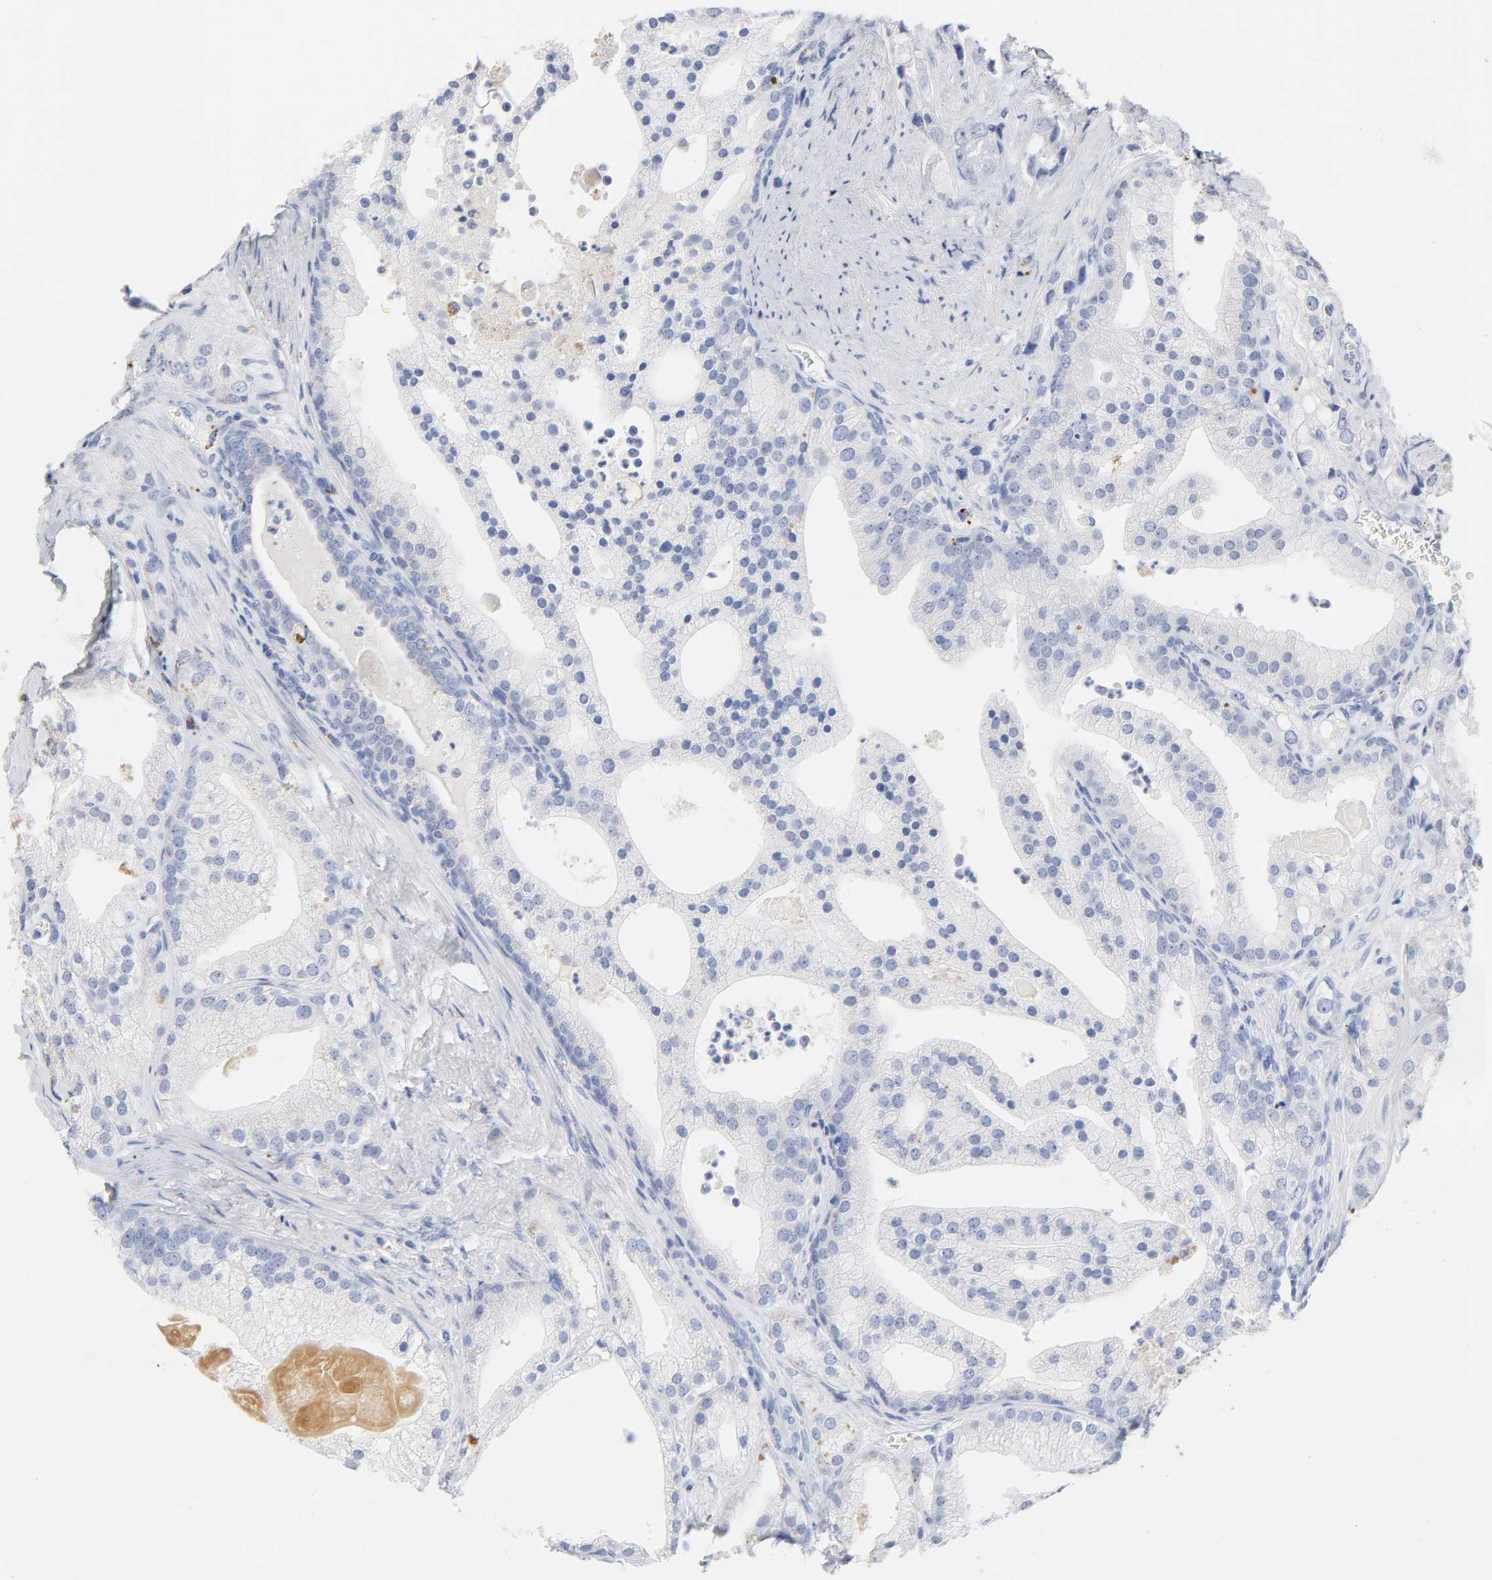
{"staining": {"intensity": "negative", "quantity": "none", "location": "none"}, "tissue": "prostate cancer", "cell_type": "Tumor cells", "image_type": "cancer", "snomed": [{"axis": "morphology", "description": "Adenocarcinoma, Low grade"}, {"axis": "topography", "description": "Prostate"}], "caption": "High power microscopy histopathology image of an immunohistochemistry photomicrograph of low-grade adenocarcinoma (prostate), revealing no significant expression in tumor cells.", "gene": "PLP1", "patient": {"sex": "male", "age": 69}}